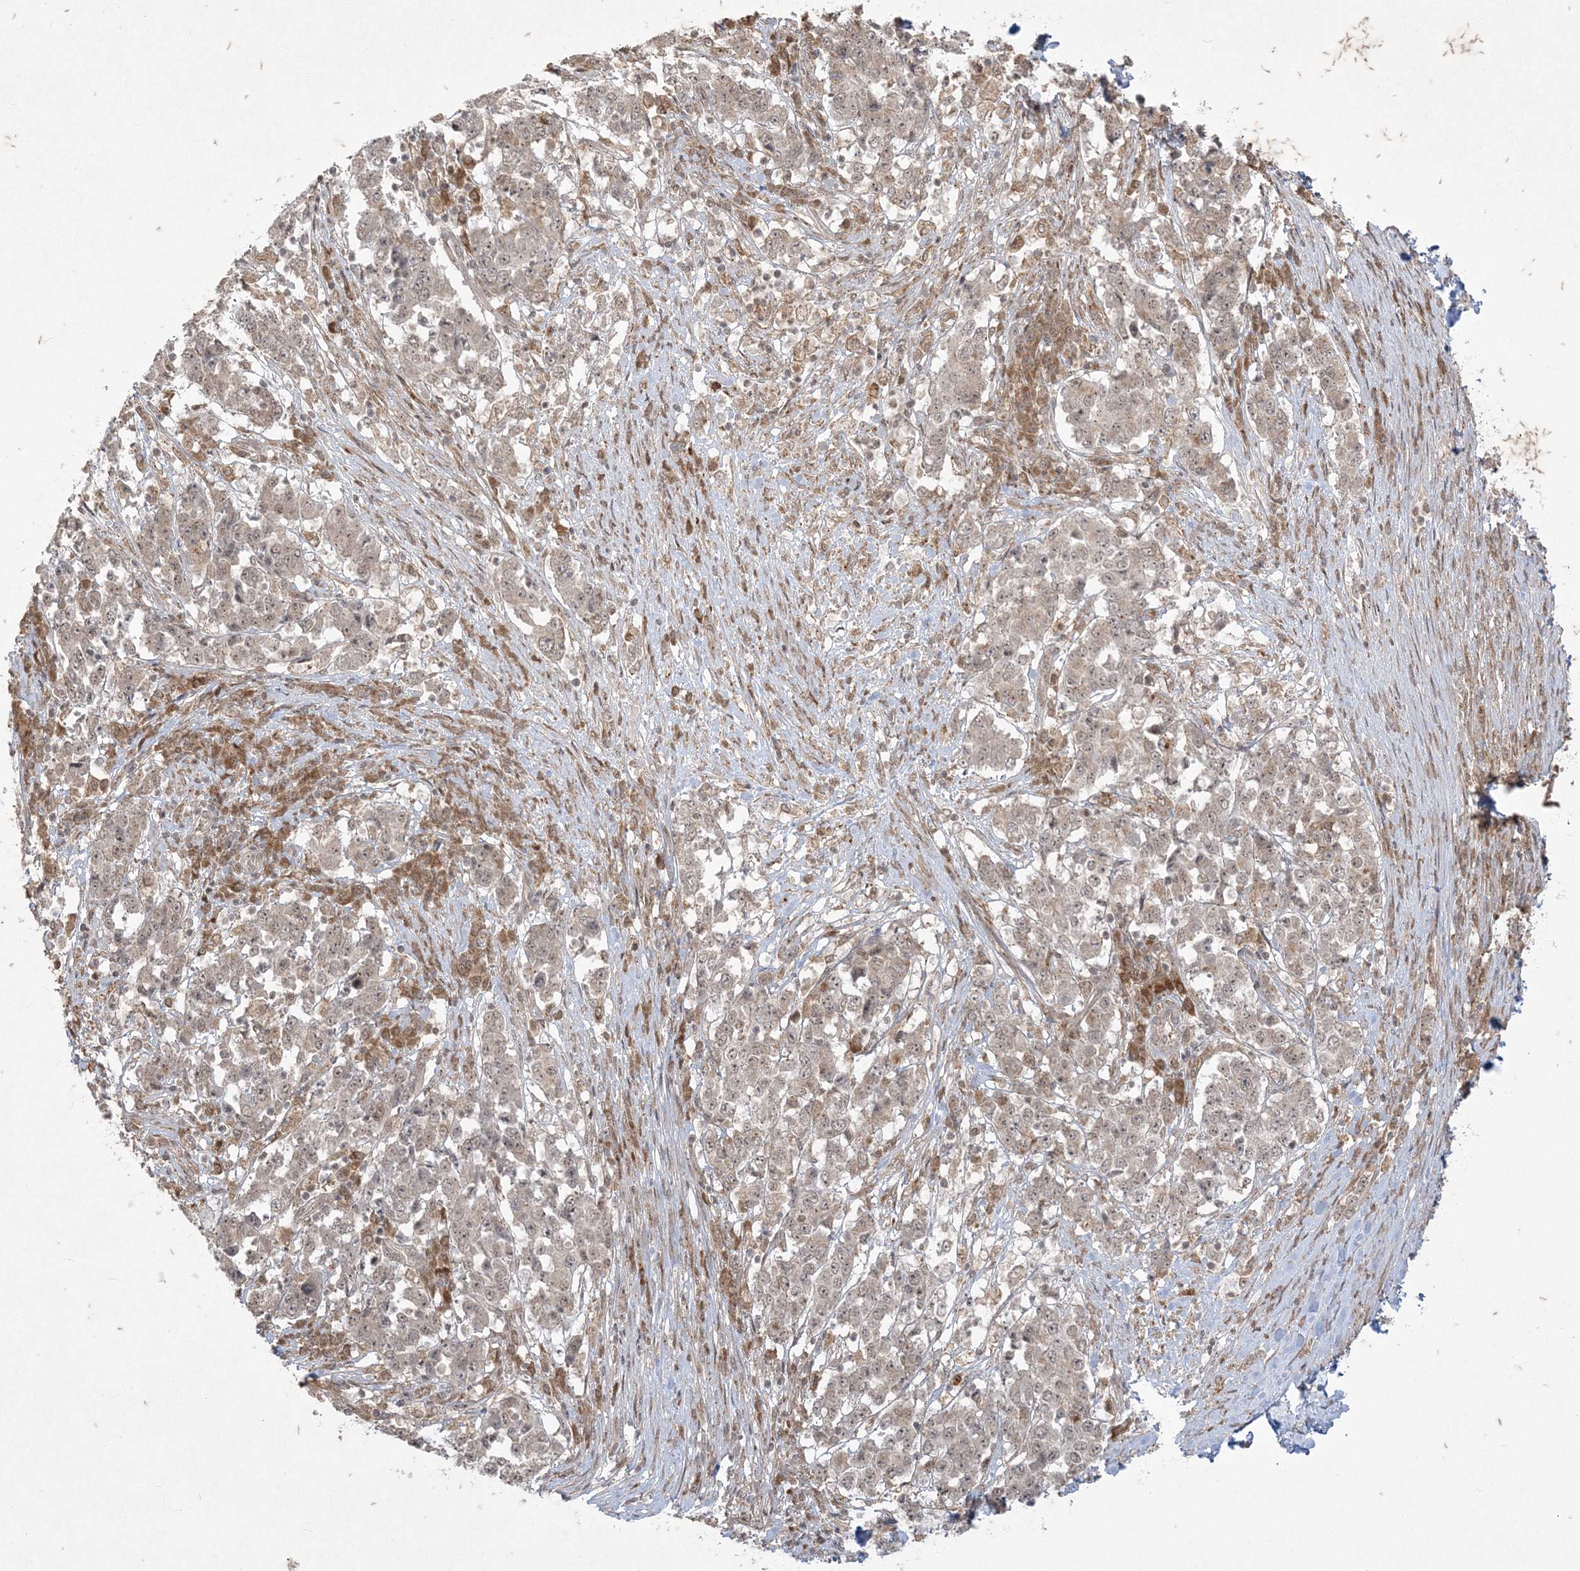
{"staining": {"intensity": "weak", "quantity": ">75%", "location": "nuclear"}, "tissue": "stomach cancer", "cell_type": "Tumor cells", "image_type": "cancer", "snomed": [{"axis": "morphology", "description": "Adenocarcinoma, NOS"}, {"axis": "topography", "description": "Stomach"}], "caption": "Immunohistochemical staining of stomach cancer (adenocarcinoma) displays low levels of weak nuclear protein staining in approximately >75% of tumor cells. The protein is shown in brown color, while the nuclei are stained blue.", "gene": "RRAS", "patient": {"sex": "male", "age": 59}}